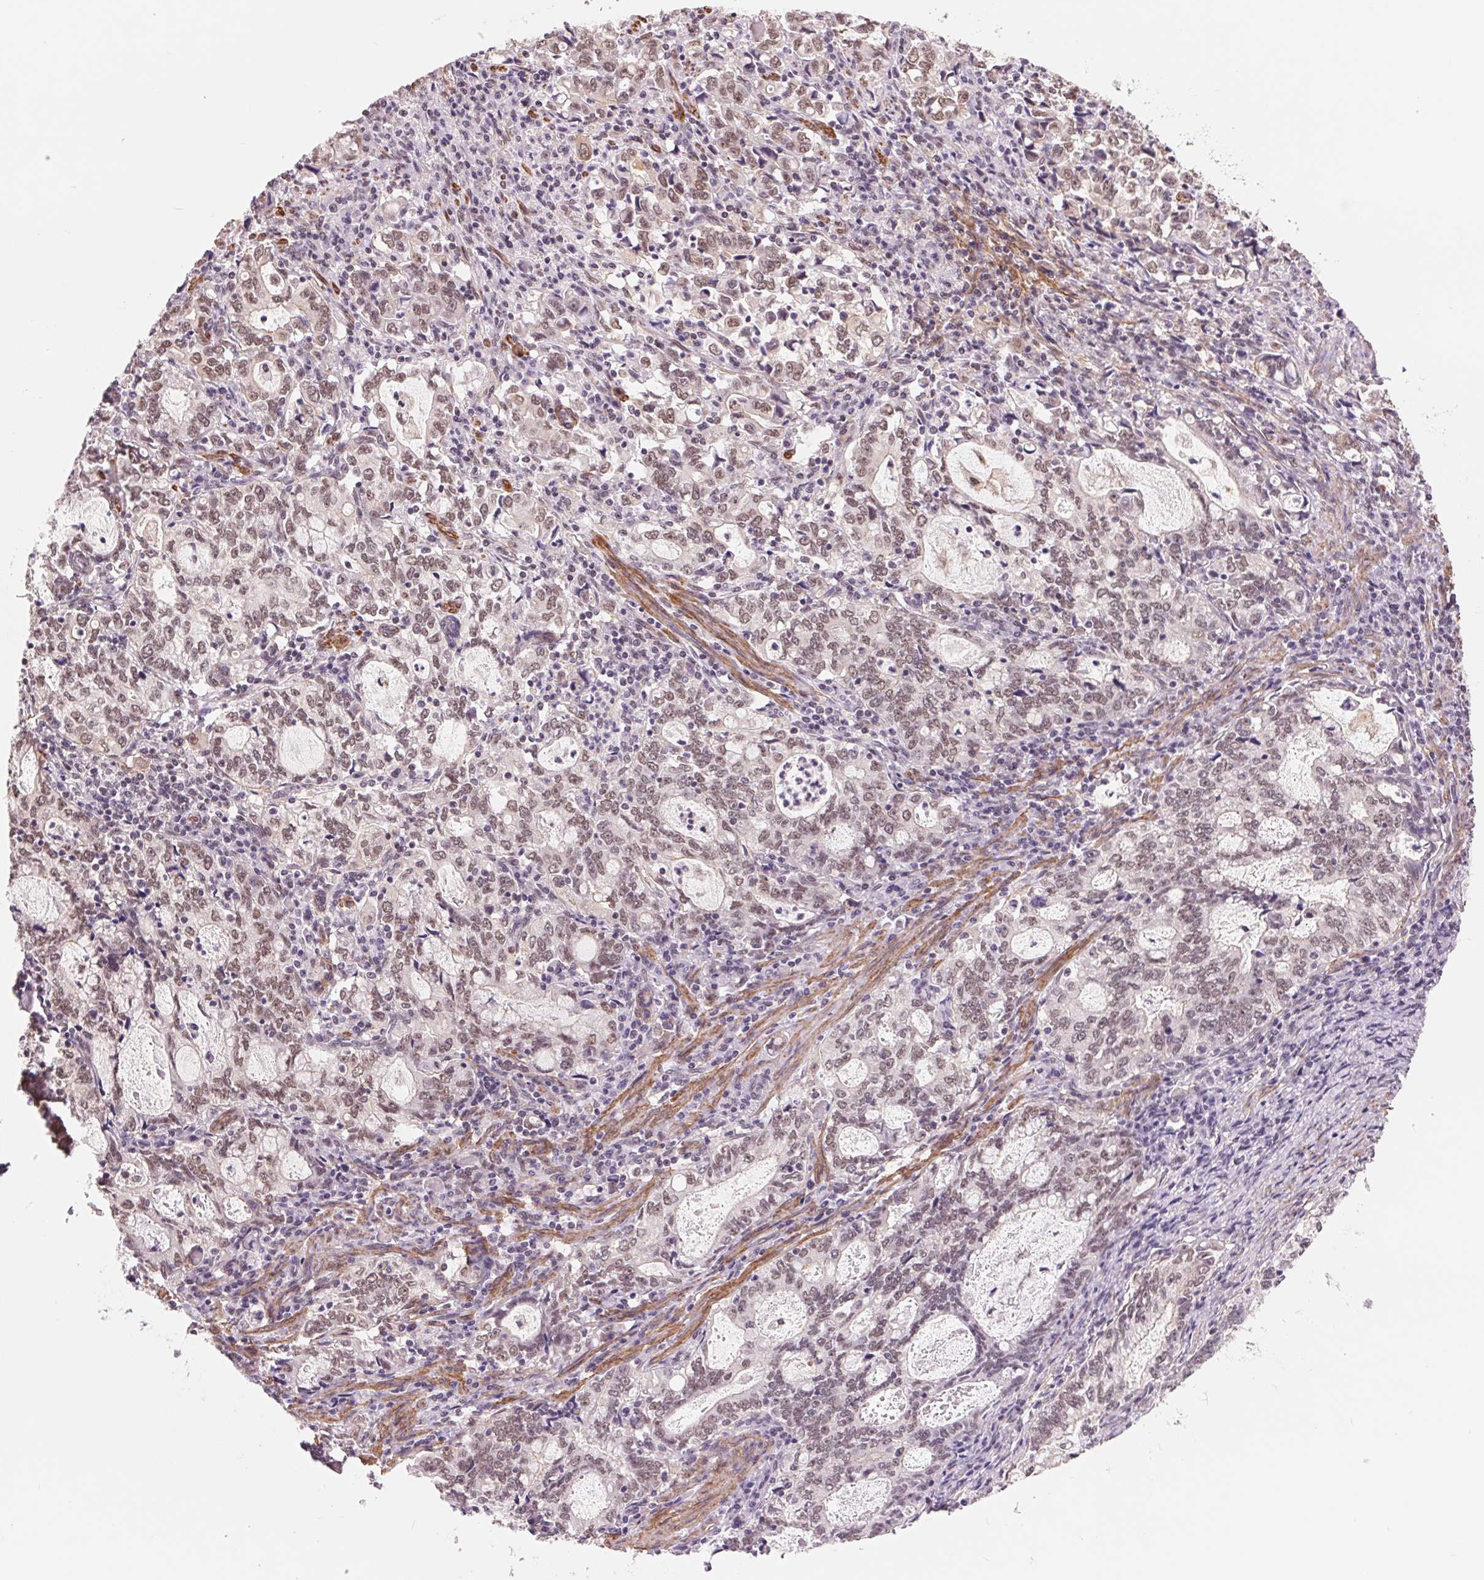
{"staining": {"intensity": "moderate", "quantity": ">75%", "location": "nuclear"}, "tissue": "stomach cancer", "cell_type": "Tumor cells", "image_type": "cancer", "snomed": [{"axis": "morphology", "description": "Adenocarcinoma, NOS"}, {"axis": "topography", "description": "Stomach, lower"}], "caption": "Stomach cancer (adenocarcinoma) stained with immunohistochemistry (IHC) reveals moderate nuclear staining in approximately >75% of tumor cells.", "gene": "BCAT1", "patient": {"sex": "female", "age": 72}}